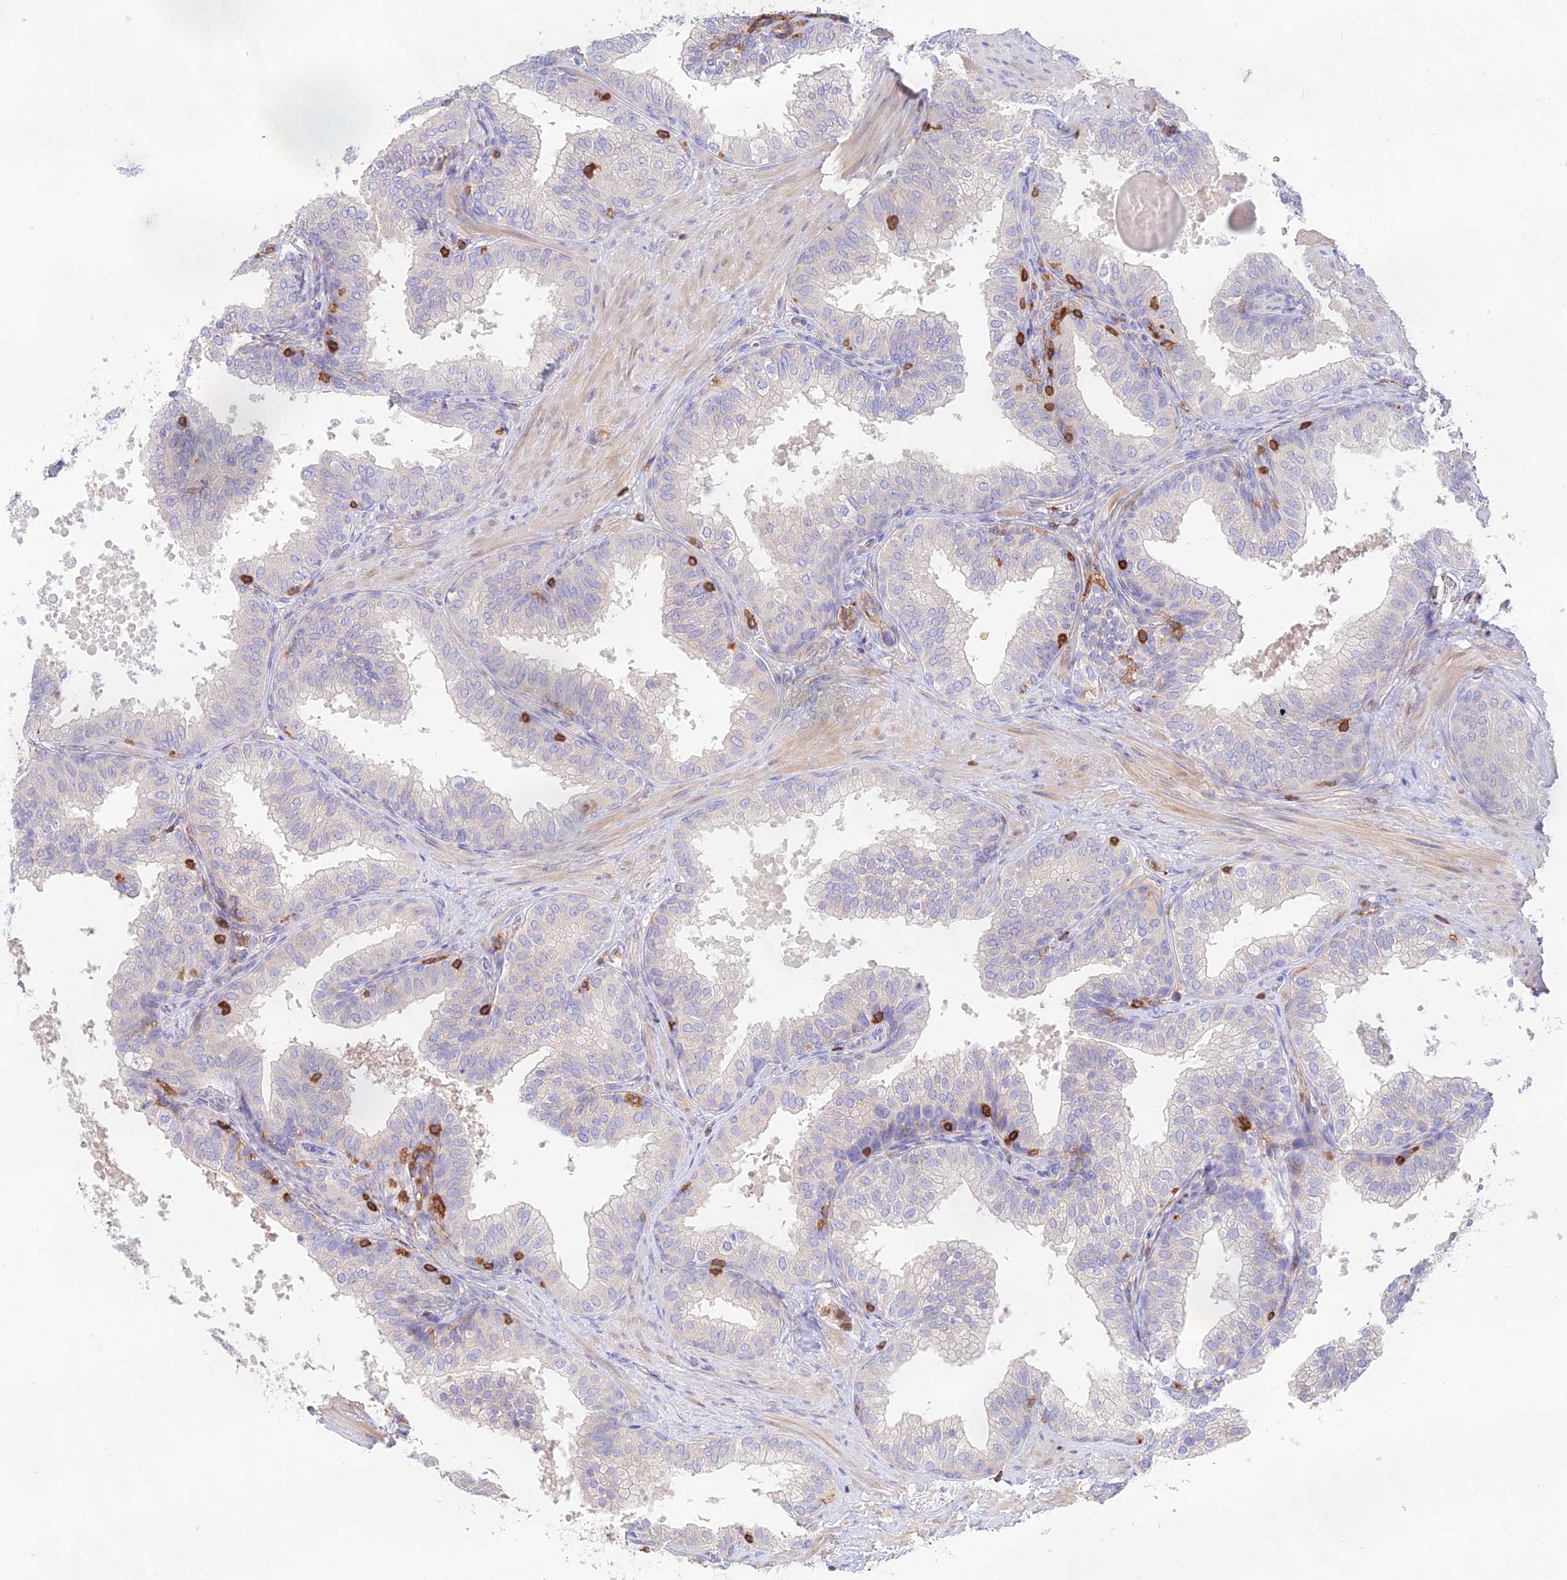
{"staining": {"intensity": "negative", "quantity": "none", "location": "none"}, "tissue": "prostate", "cell_type": "Glandular cells", "image_type": "normal", "snomed": [{"axis": "morphology", "description": "Normal tissue, NOS"}, {"axis": "topography", "description": "Prostate"}], "caption": "Protein analysis of benign prostate shows no significant staining in glandular cells.", "gene": "DENND1C", "patient": {"sex": "male", "age": 60}}